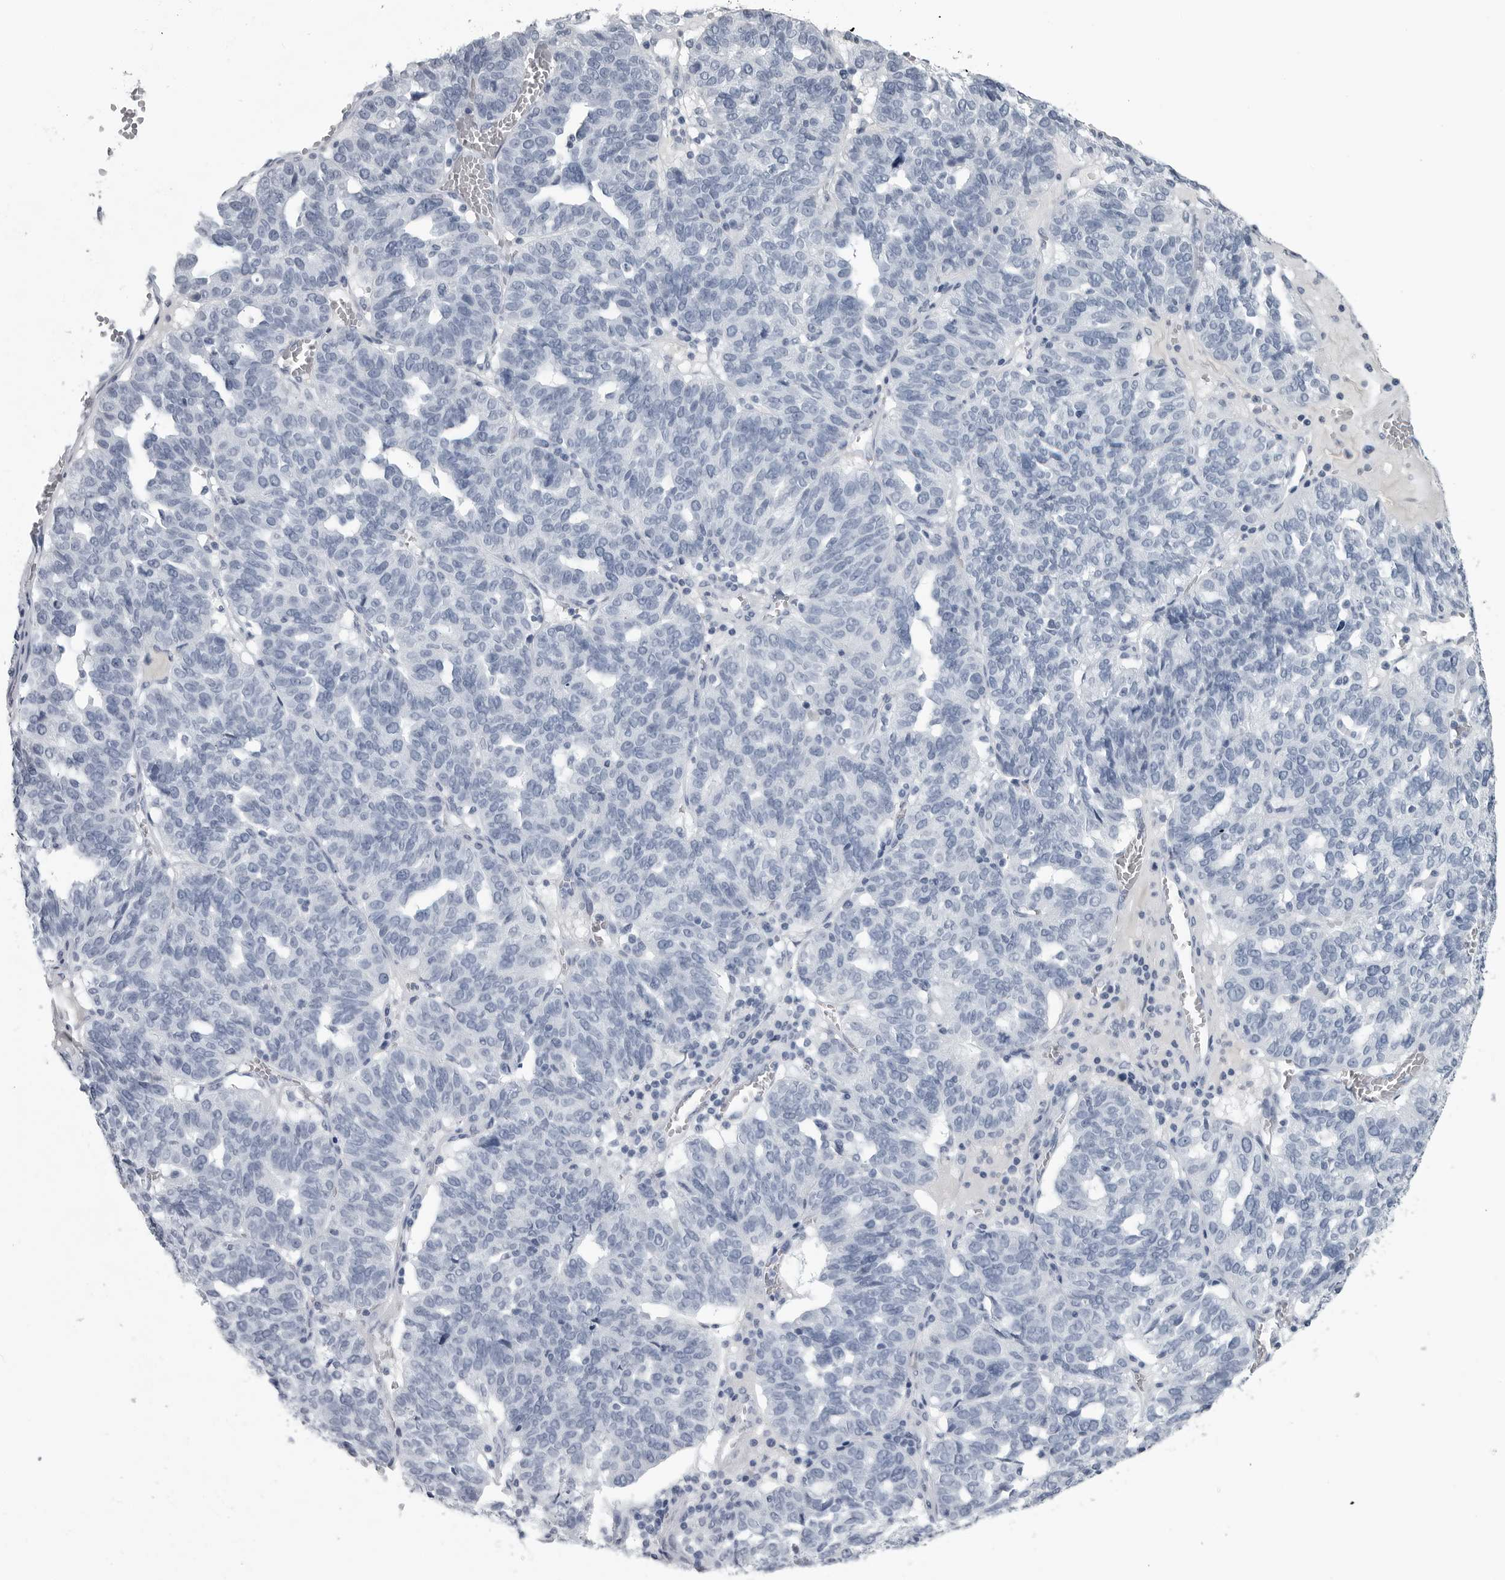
{"staining": {"intensity": "negative", "quantity": "none", "location": "none"}, "tissue": "ovarian cancer", "cell_type": "Tumor cells", "image_type": "cancer", "snomed": [{"axis": "morphology", "description": "Cystadenocarcinoma, serous, NOS"}, {"axis": "topography", "description": "Ovary"}], "caption": "There is no significant staining in tumor cells of serous cystadenocarcinoma (ovarian). (DAB (3,3'-diaminobenzidine) immunohistochemistry (IHC), high magnification).", "gene": "AMPD1", "patient": {"sex": "female", "age": 59}}